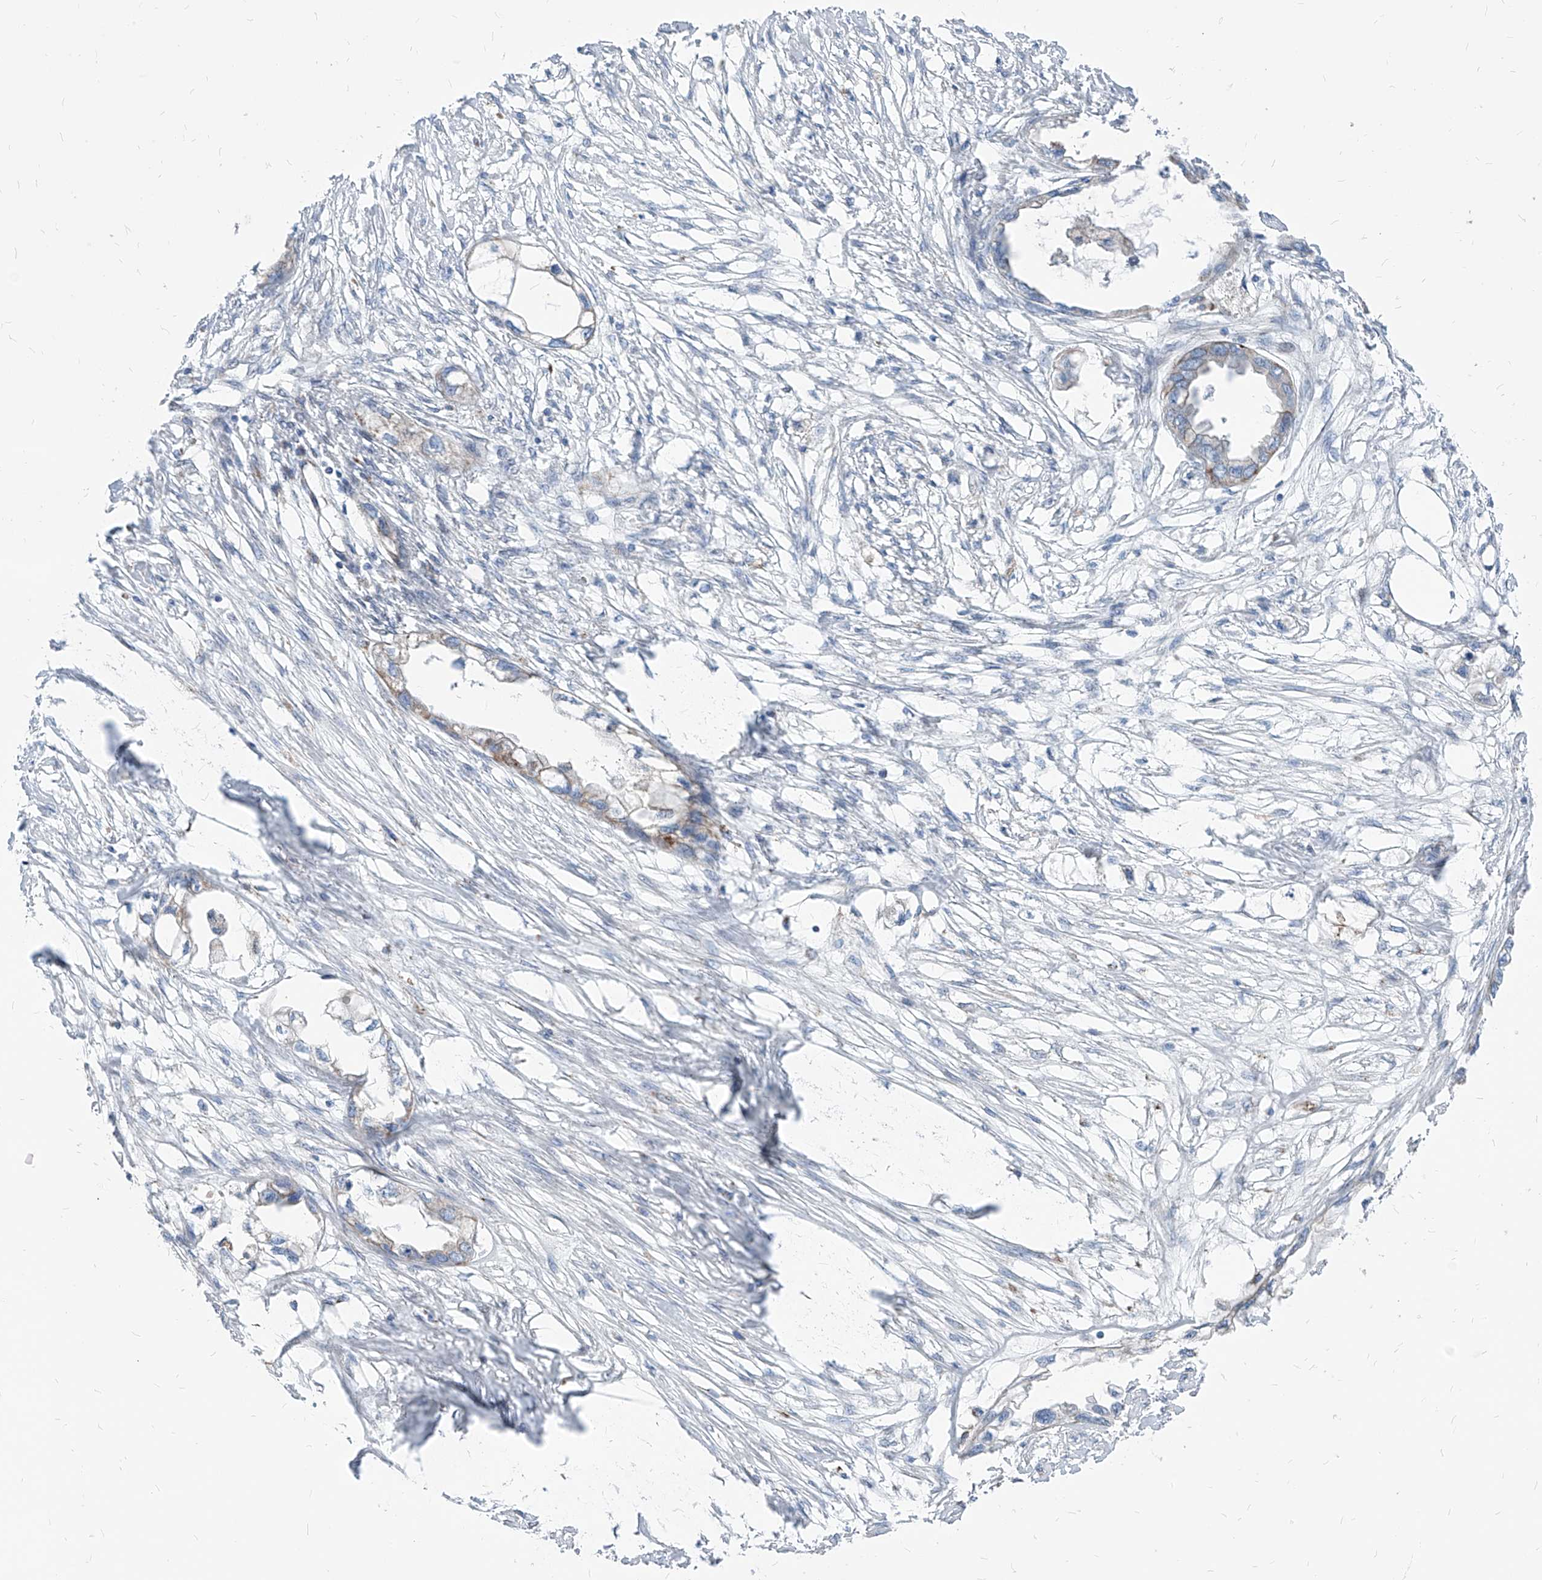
{"staining": {"intensity": "weak", "quantity": "<25%", "location": "cytoplasmic/membranous"}, "tissue": "endometrial cancer", "cell_type": "Tumor cells", "image_type": "cancer", "snomed": [{"axis": "morphology", "description": "Adenocarcinoma, NOS"}, {"axis": "morphology", "description": "Adenocarcinoma, metastatic, NOS"}, {"axis": "topography", "description": "Adipose tissue"}, {"axis": "topography", "description": "Endometrium"}], "caption": "High power microscopy micrograph of an immunohistochemistry photomicrograph of endometrial cancer (adenocarcinoma), revealing no significant positivity in tumor cells.", "gene": "AGPS", "patient": {"sex": "female", "age": 67}}